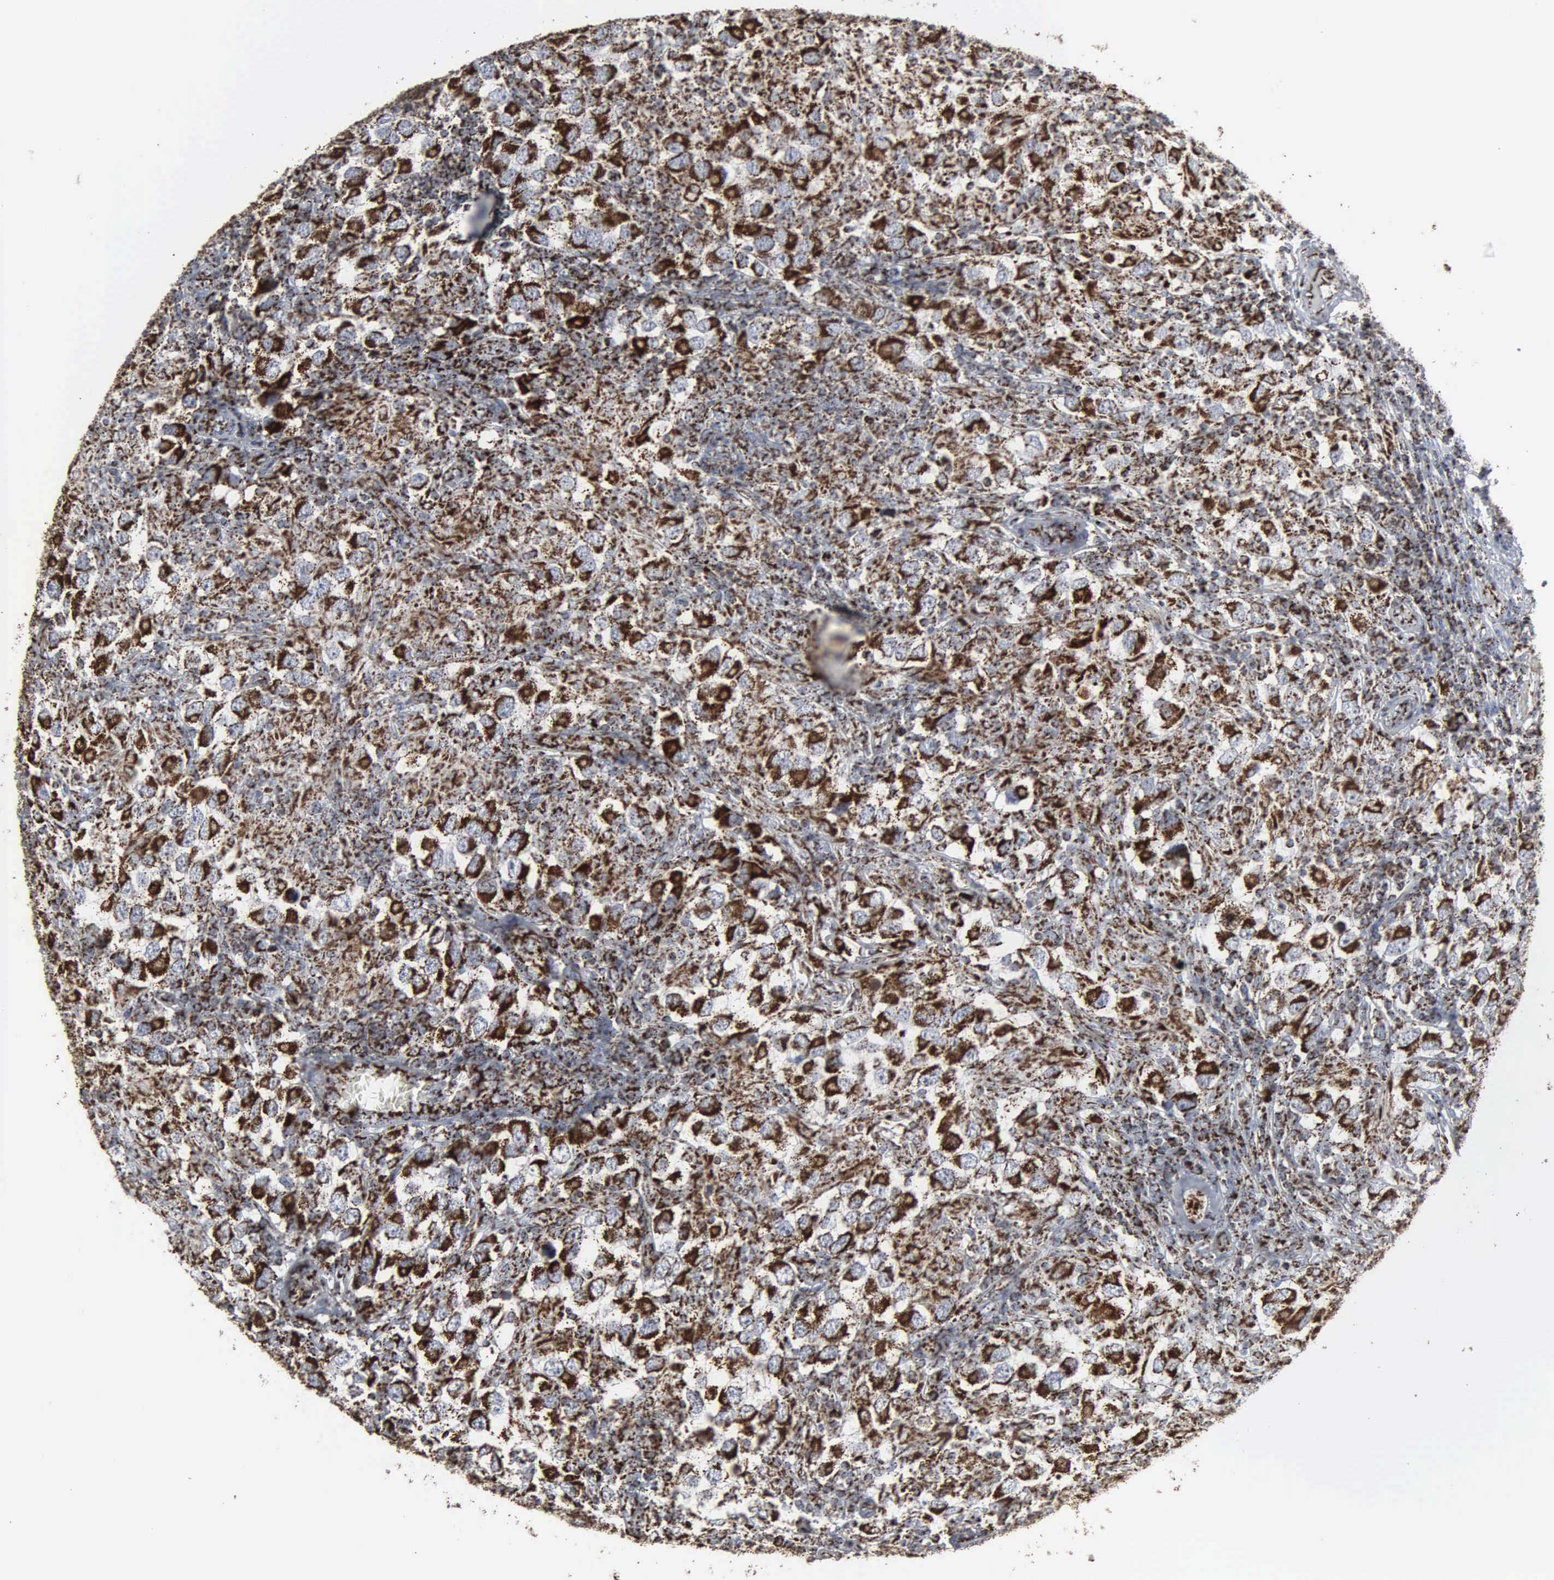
{"staining": {"intensity": "strong", "quantity": ">75%", "location": "cytoplasmic/membranous"}, "tissue": "testis cancer", "cell_type": "Tumor cells", "image_type": "cancer", "snomed": [{"axis": "morphology", "description": "Carcinoma, Embryonal, NOS"}, {"axis": "topography", "description": "Testis"}], "caption": "Protein expression analysis of embryonal carcinoma (testis) shows strong cytoplasmic/membranous staining in approximately >75% of tumor cells.", "gene": "HSPA9", "patient": {"sex": "male", "age": 21}}